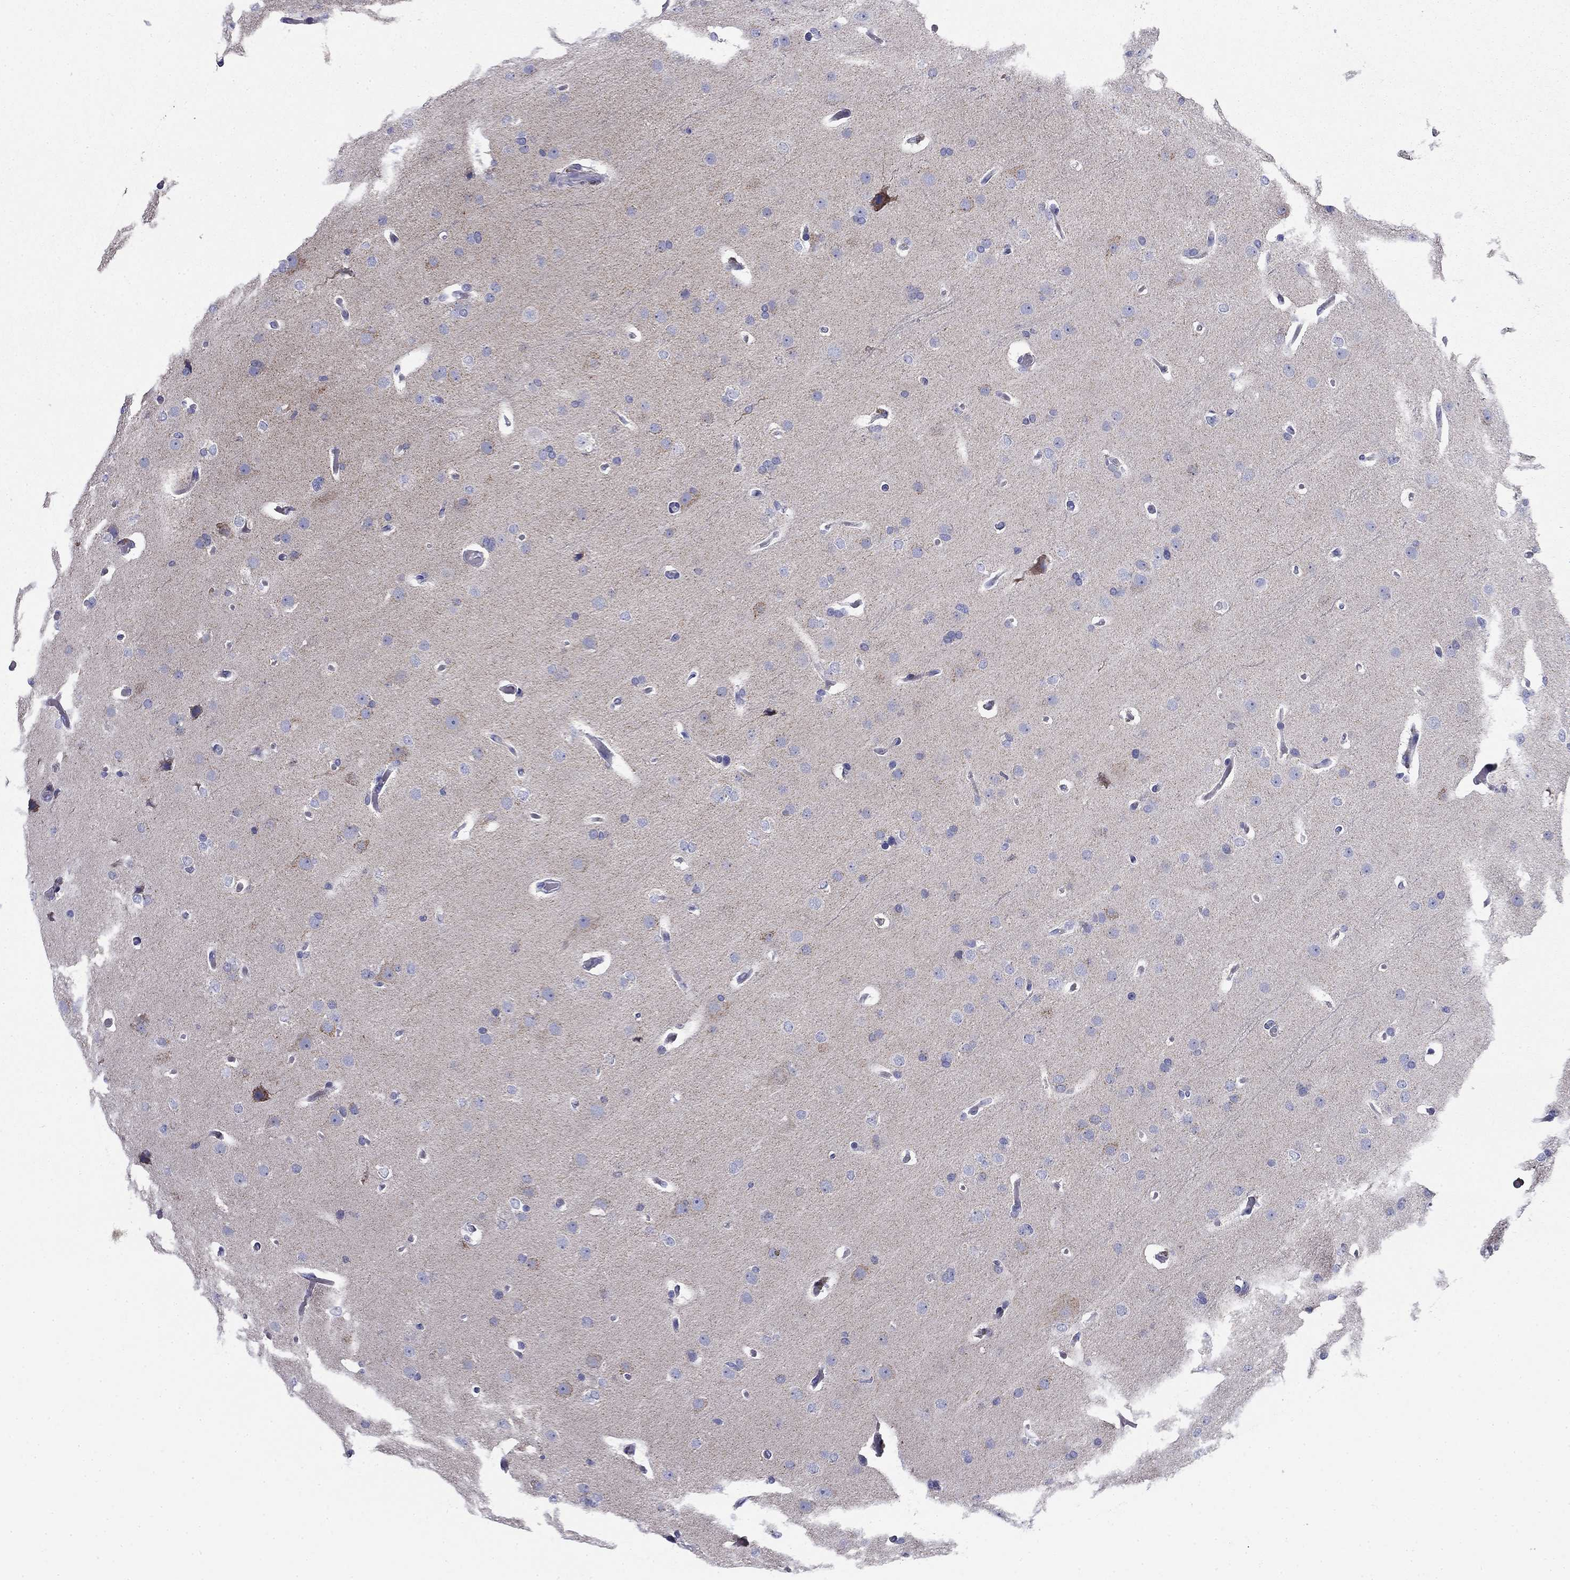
{"staining": {"intensity": "negative", "quantity": "none", "location": "none"}, "tissue": "glioma", "cell_type": "Tumor cells", "image_type": "cancer", "snomed": [{"axis": "morphology", "description": "Glioma, malignant, Low grade"}, {"axis": "topography", "description": "Brain"}], "caption": "Human glioma stained for a protein using immunohistochemistry displays no expression in tumor cells.", "gene": "ZP2", "patient": {"sex": "male", "age": 41}}